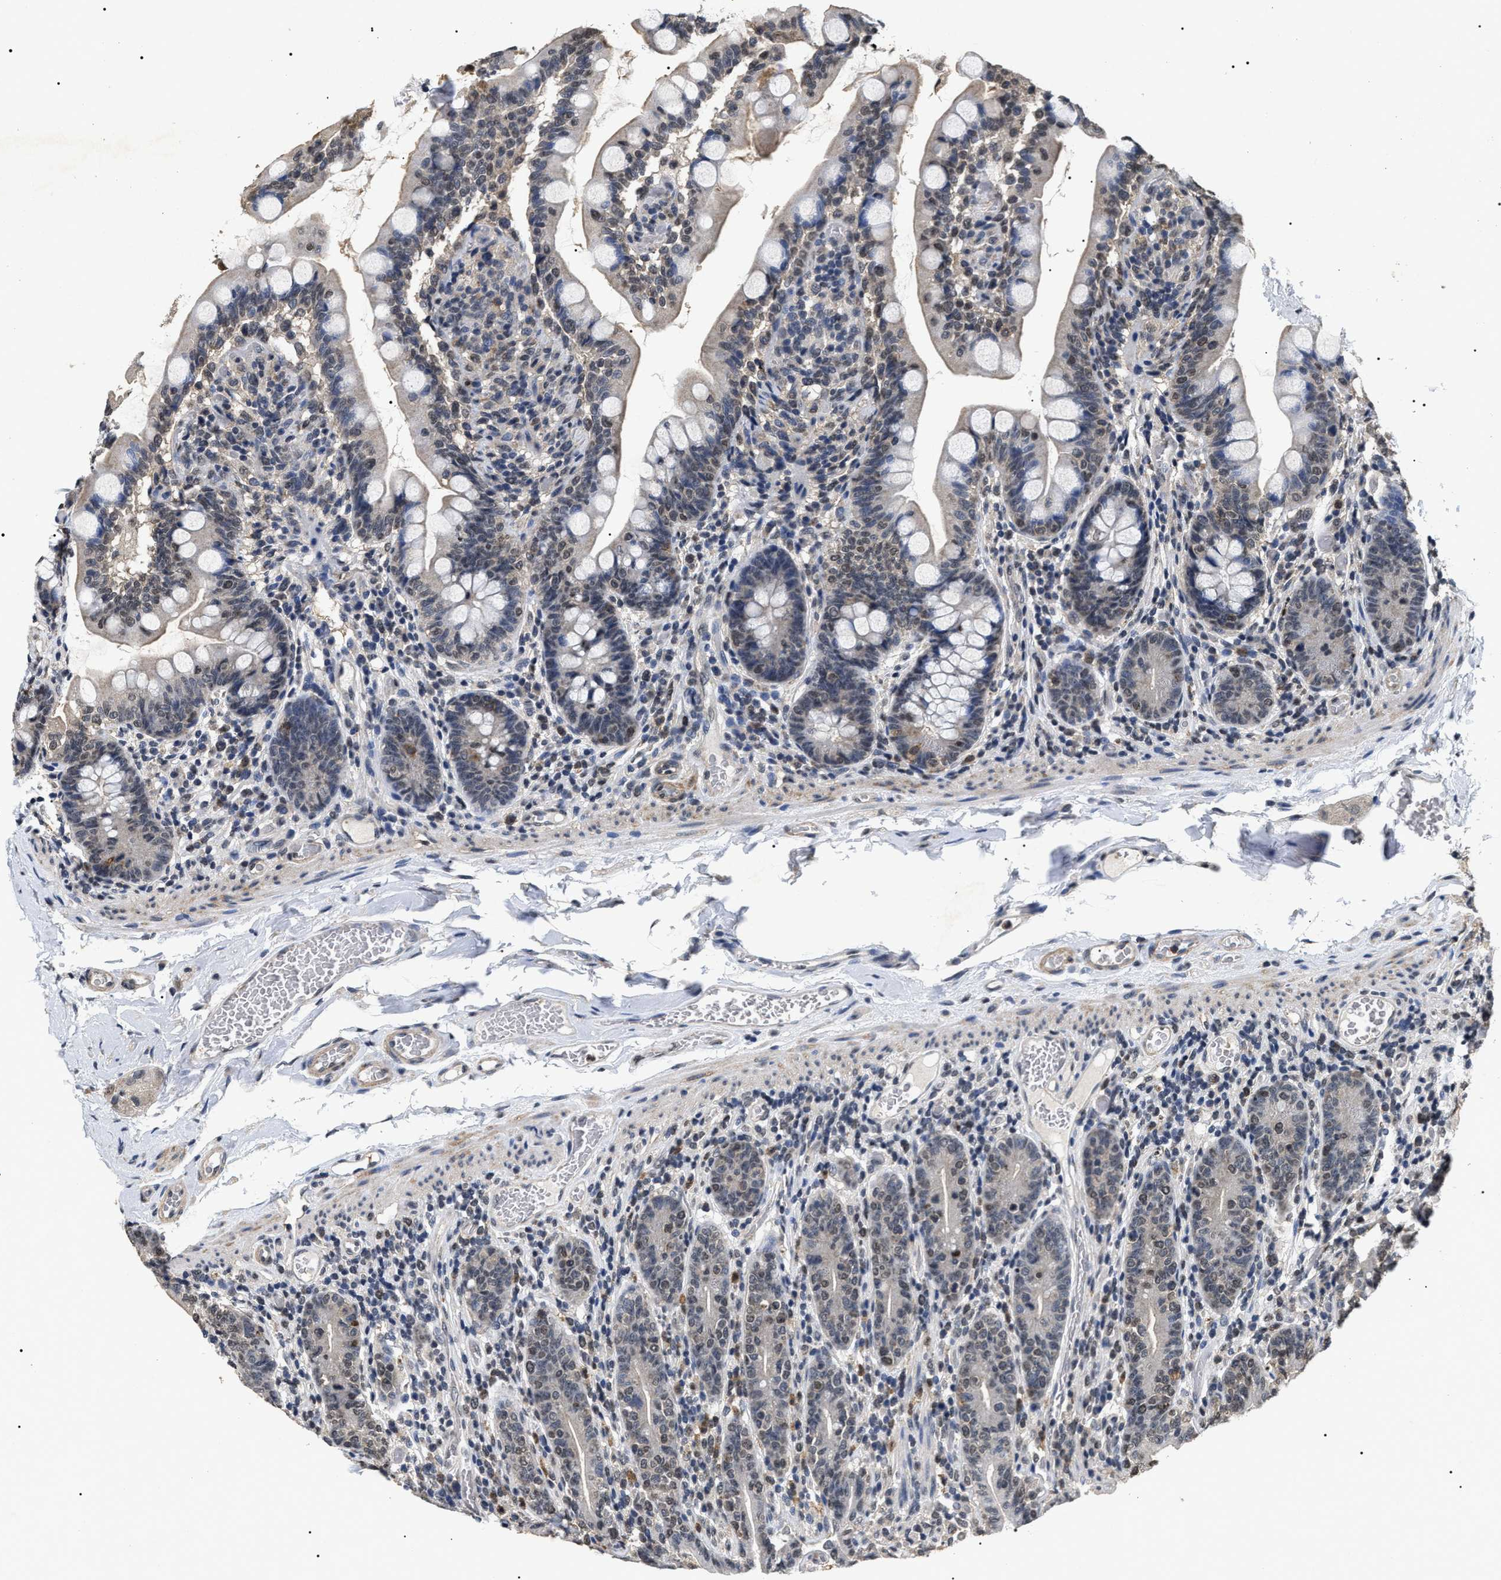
{"staining": {"intensity": "weak", "quantity": "<25%", "location": "cytoplasmic/membranous,nuclear"}, "tissue": "small intestine", "cell_type": "Glandular cells", "image_type": "normal", "snomed": [{"axis": "morphology", "description": "Normal tissue, NOS"}, {"axis": "topography", "description": "Small intestine"}], "caption": "IHC of normal small intestine exhibits no expression in glandular cells. (Stains: DAB (3,3'-diaminobenzidine) IHC with hematoxylin counter stain, Microscopy: brightfield microscopy at high magnification).", "gene": "ANP32E", "patient": {"sex": "female", "age": 56}}